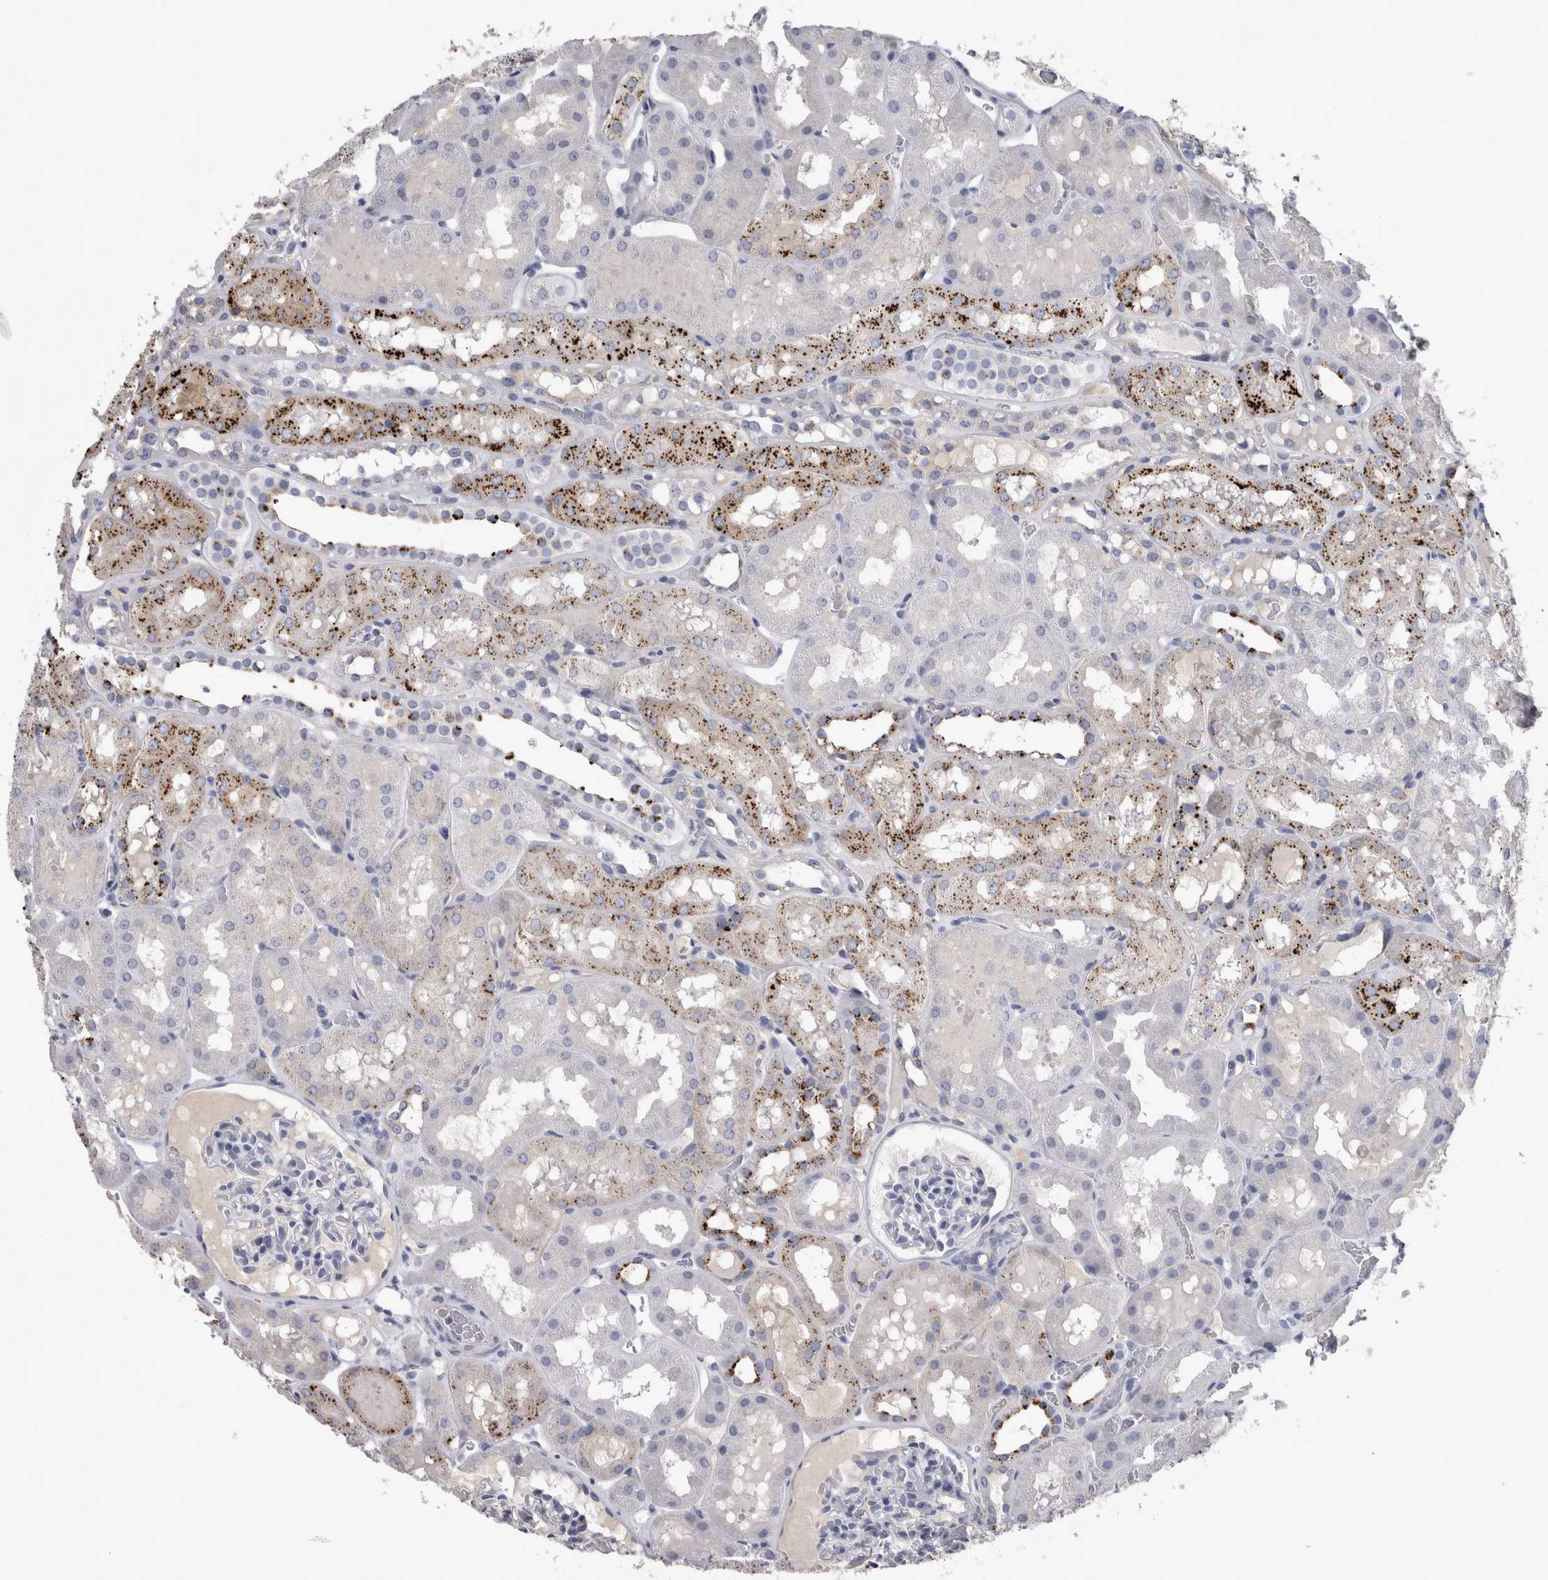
{"staining": {"intensity": "negative", "quantity": "none", "location": "none"}, "tissue": "kidney", "cell_type": "Cells in glomeruli", "image_type": "normal", "snomed": [{"axis": "morphology", "description": "Normal tissue, NOS"}, {"axis": "topography", "description": "Kidney"}, {"axis": "topography", "description": "Urinary bladder"}], "caption": "An IHC micrograph of benign kidney is shown. There is no staining in cells in glomeruli of kidney.", "gene": "DPP7", "patient": {"sex": "male", "age": 16}}